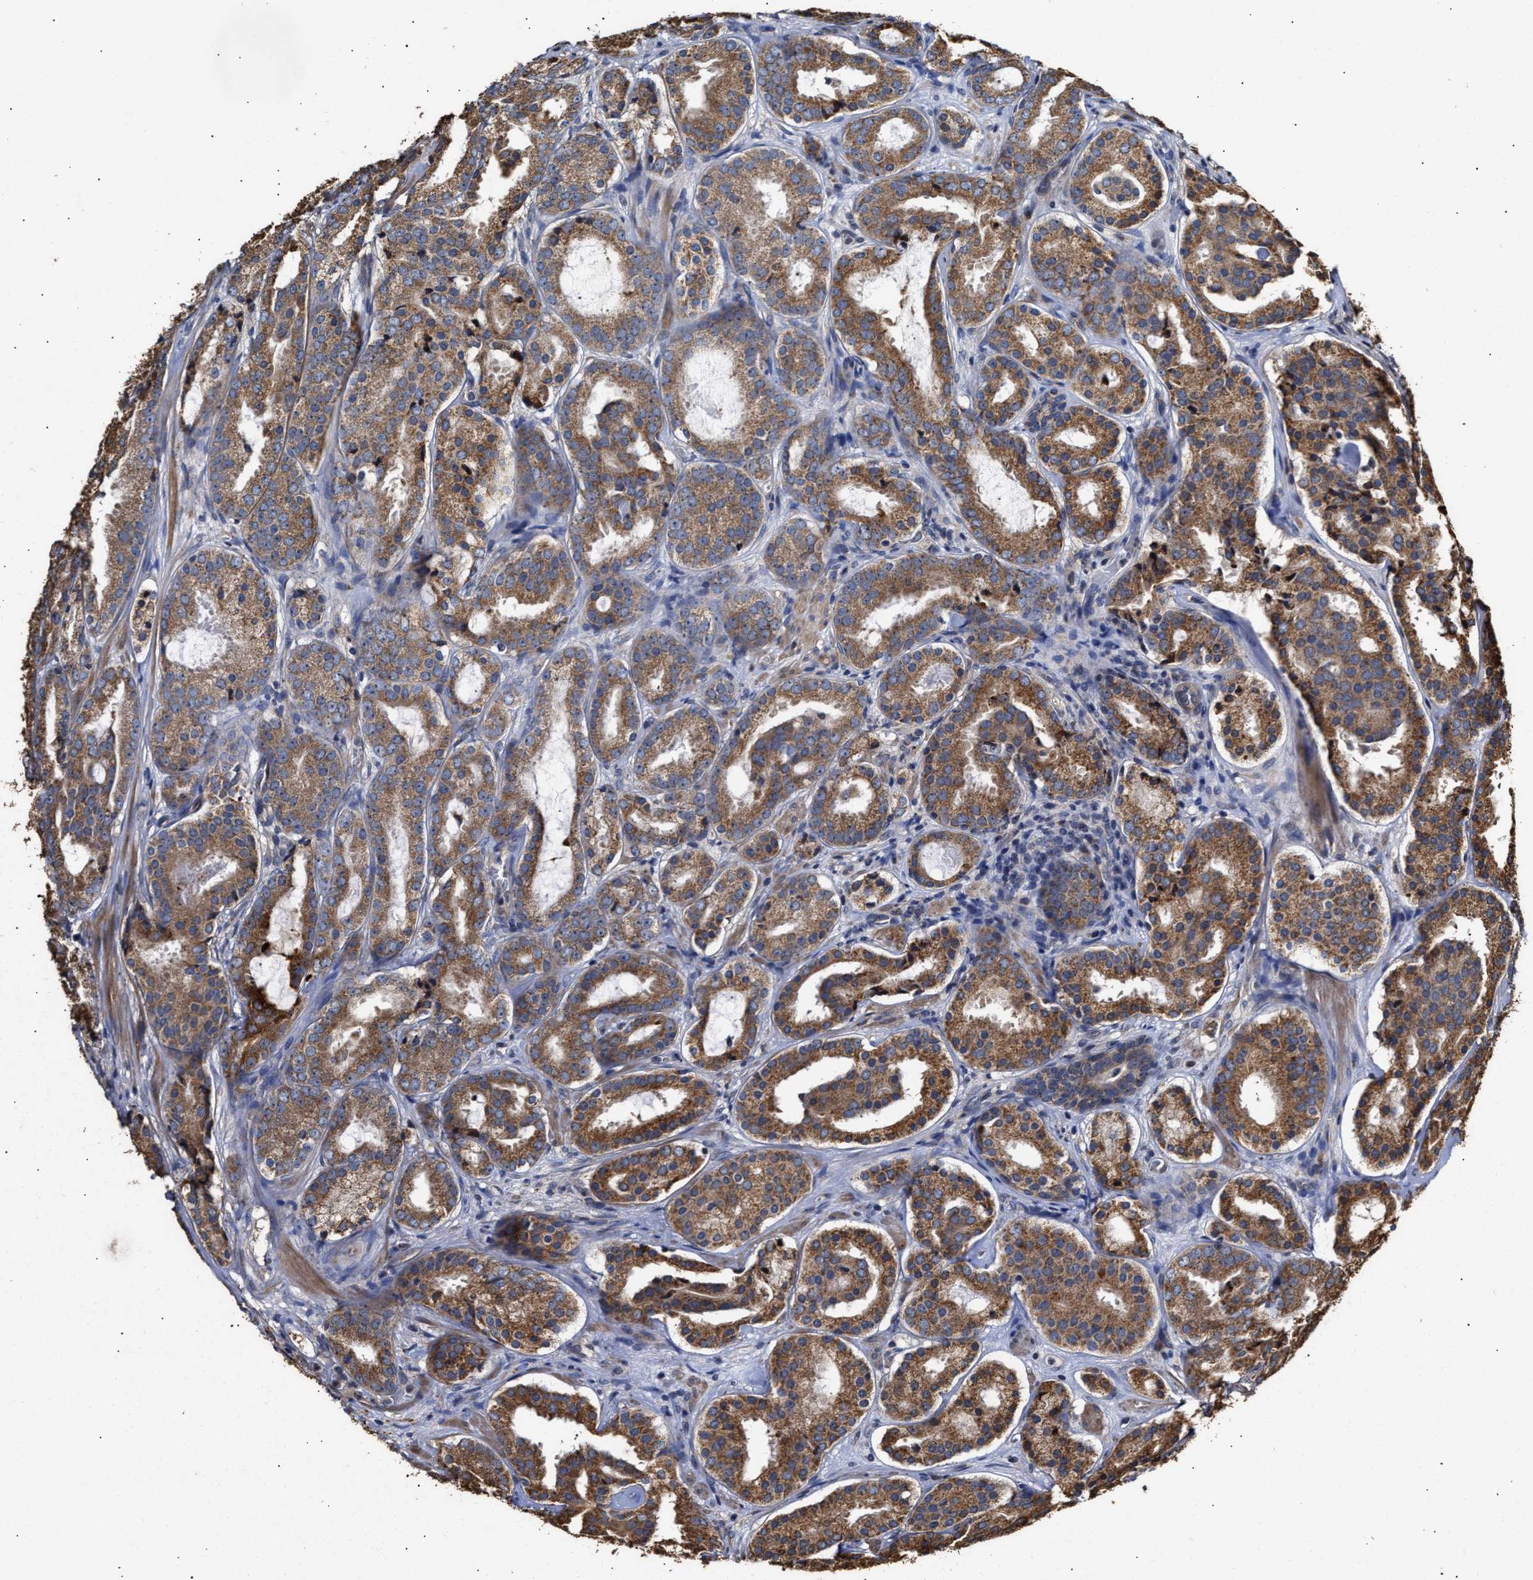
{"staining": {"intensity": "strong", "quantity": ">75%", "location": "cytoplasmic/membranous"}, "tissue": "prostate cancer", "cell_type": "Tumor cells", "image_type": "cancer", "snomed": [{"axis": "morphology", "description": "Adenocarcinoma, Low grade"}, {"axis": "topography", "description": "Prostate"}], "caption": "A histopathology image of human low-grade adenocarcinoma (prostate) stained for a protein reveals strong cytoplasmic/membranous brown staining in tumor cells.", "gene": "GOSR1", "patient": {"sex": "male", "age": 69}}